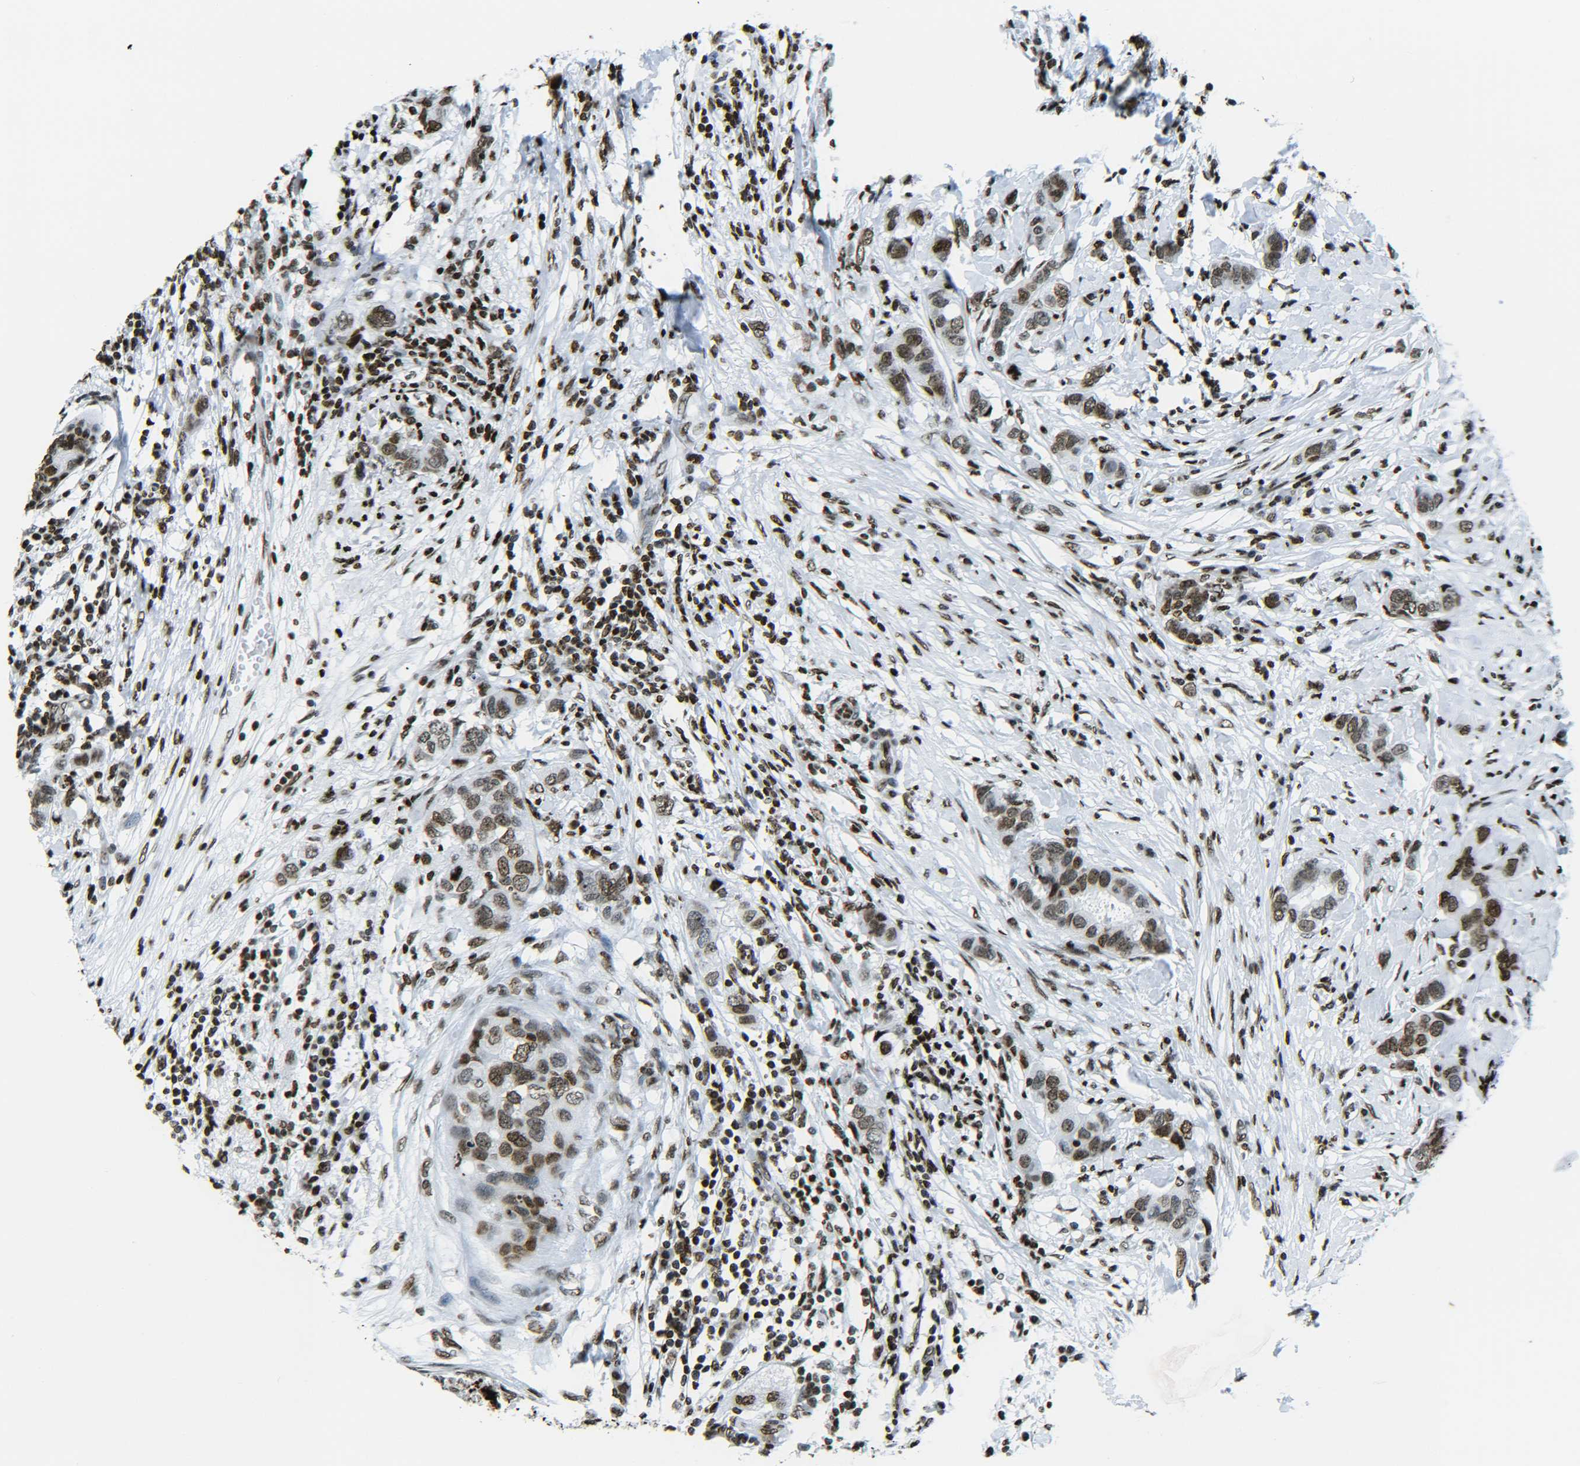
{"staining": {"intensity": "moderate", "quantity": ">75%", "location": "nuclear"}, "tissue": "breast cancer", "cell_type": "Tumor cells", "image_type": "cancer", "snomed": [{"axis": "morphology", "description": "Duct carcinoma"}, {"axis": "topography", "description": "Breast"}], "caption": "Immunohistochemistry photomicrograph of human breast cancer (invasive ductal carcinoma) stained for a protein (brown), which demonstrates medium levels of moderate nuclear staining in approximately >75% of tumor cells.", "gene": "H2AX", "patient": {"sex": "female", "age": 50}}